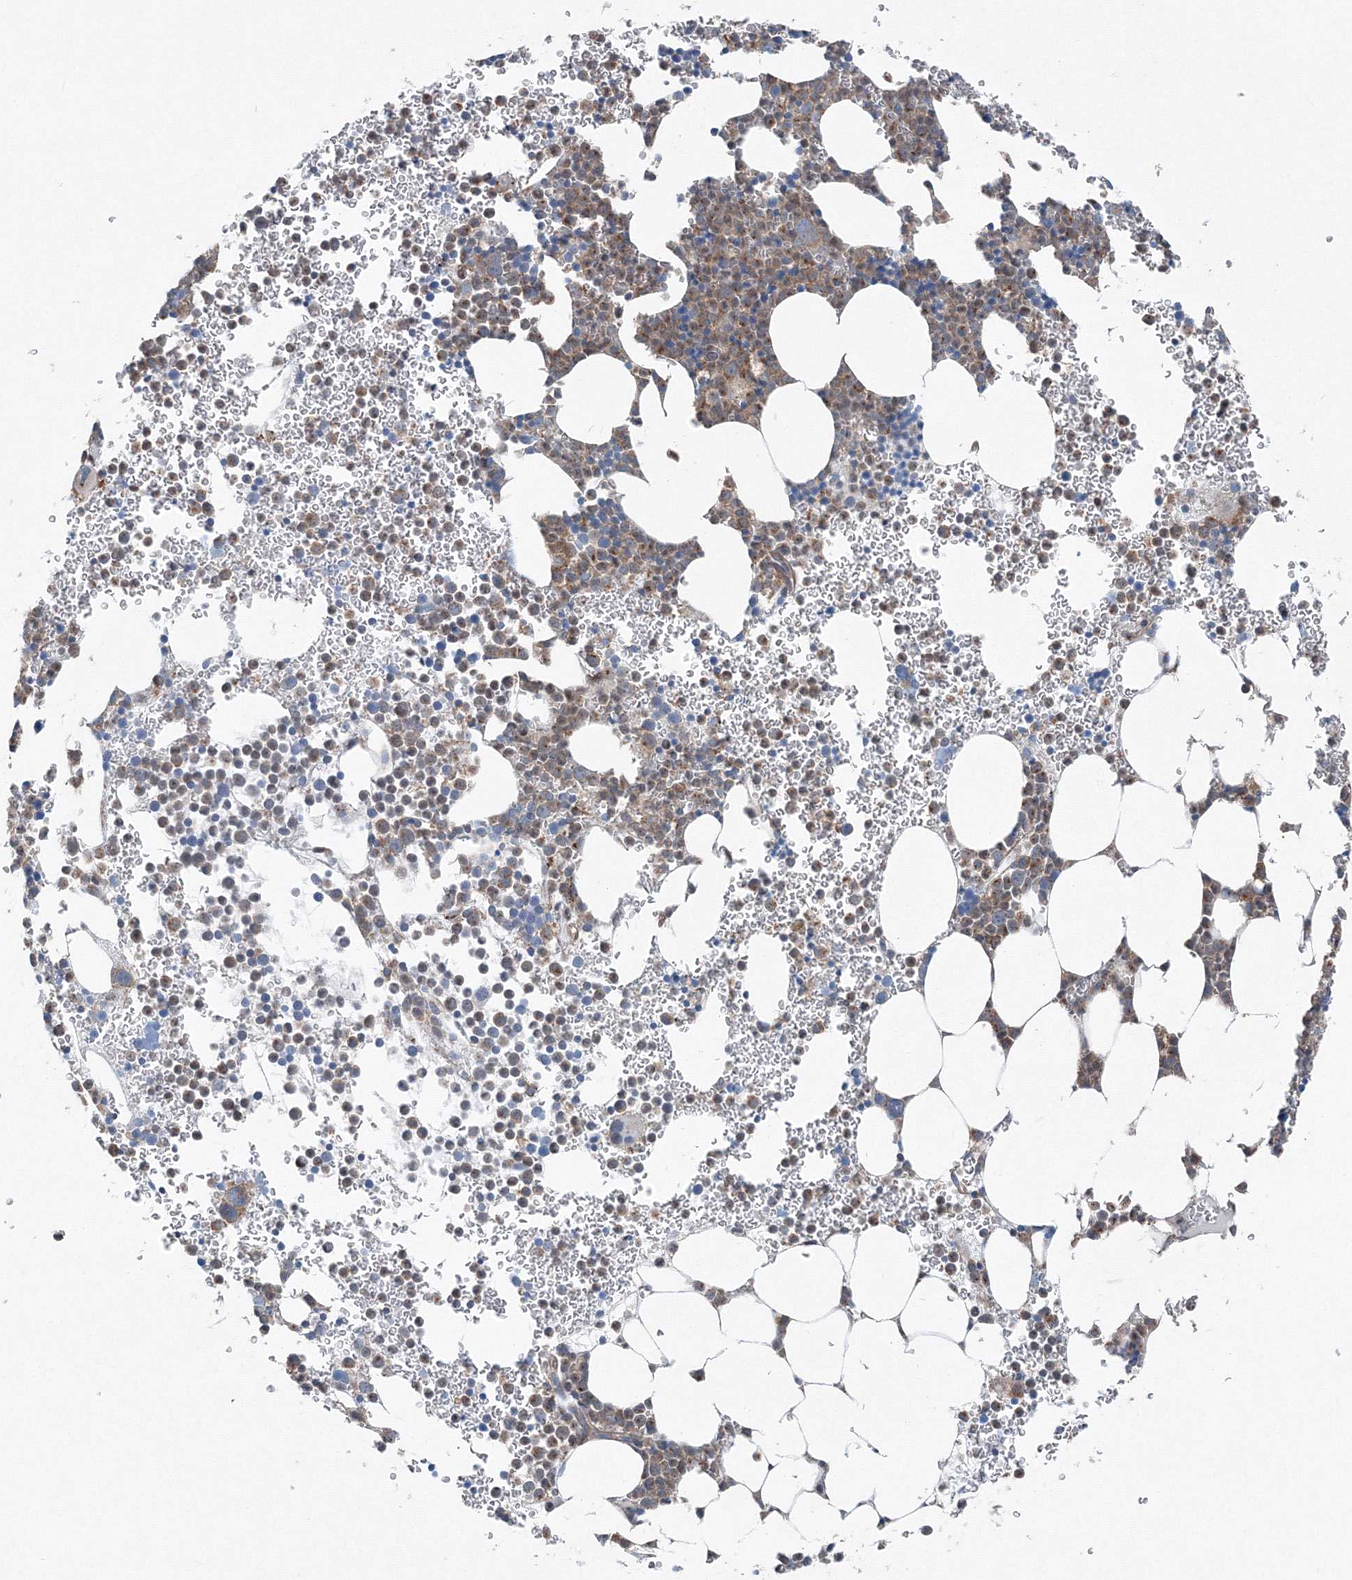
{"staining": {"intensity": "moderate", "quantity": "25%-75%", "location": "cytoplasmic/membranous"}, "tissue": "bone marrow", "cell_type": "Hematopoietic cells", "image_type": "normal", "snomed": [{"axis": "morphology", "description": "Normal tissue, NOS"}, {"axis": "topography", "description": "Bone marrow"}], "caption": "The histopathology image displays a brown stain indicating the presence of a protein in the cytoplasmic/membranous of hematopoietic cells in bone marrow.", "gene": "TPRKB", "patient": {"sex": "female", "age": 78}}